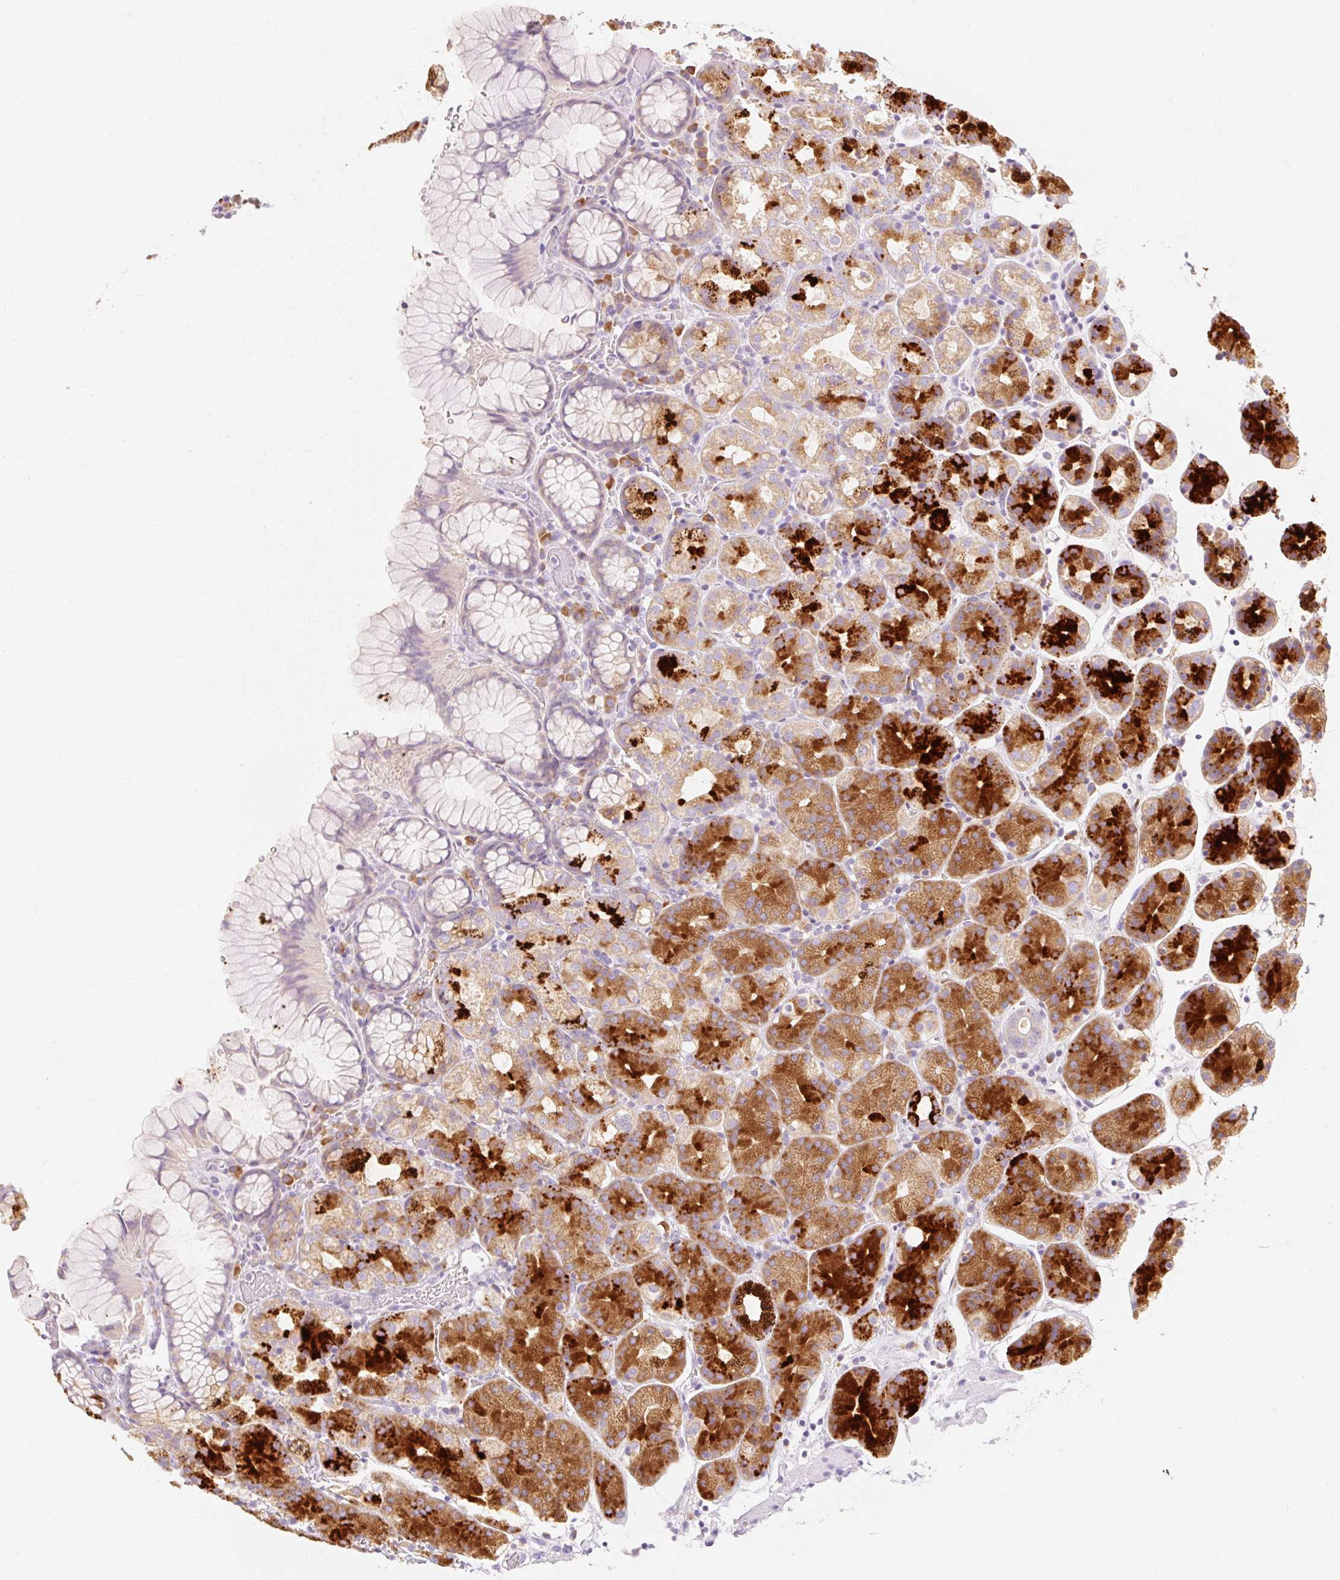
{"staining": {"intensity": "strong", "quantity": "25%-75%", "location": "cytoplasmic/membranous"}, "tissue": "stomach", "cell_type": "Glandular cells", "image_type": "normal", "snomed": [{"axis": "morphology", "description": "Normal tissue, NOS"}, {"axis": "topography", "description": "Stomach, upper"}], "caption": "IHC staining of unremarkable stomach, which exhibits high levels of strong cytoplasmic/membranous expression in approximately 25%-75% of glandular cells indicating strong cytoplasmic/membranous protein staining. The staining was performed using DAB (brown) for protein detection and nuclei were counterstained in hematoxylin (blue).", "gene": "MYO1D", "patient": {"sex": "female", "age": 81}}